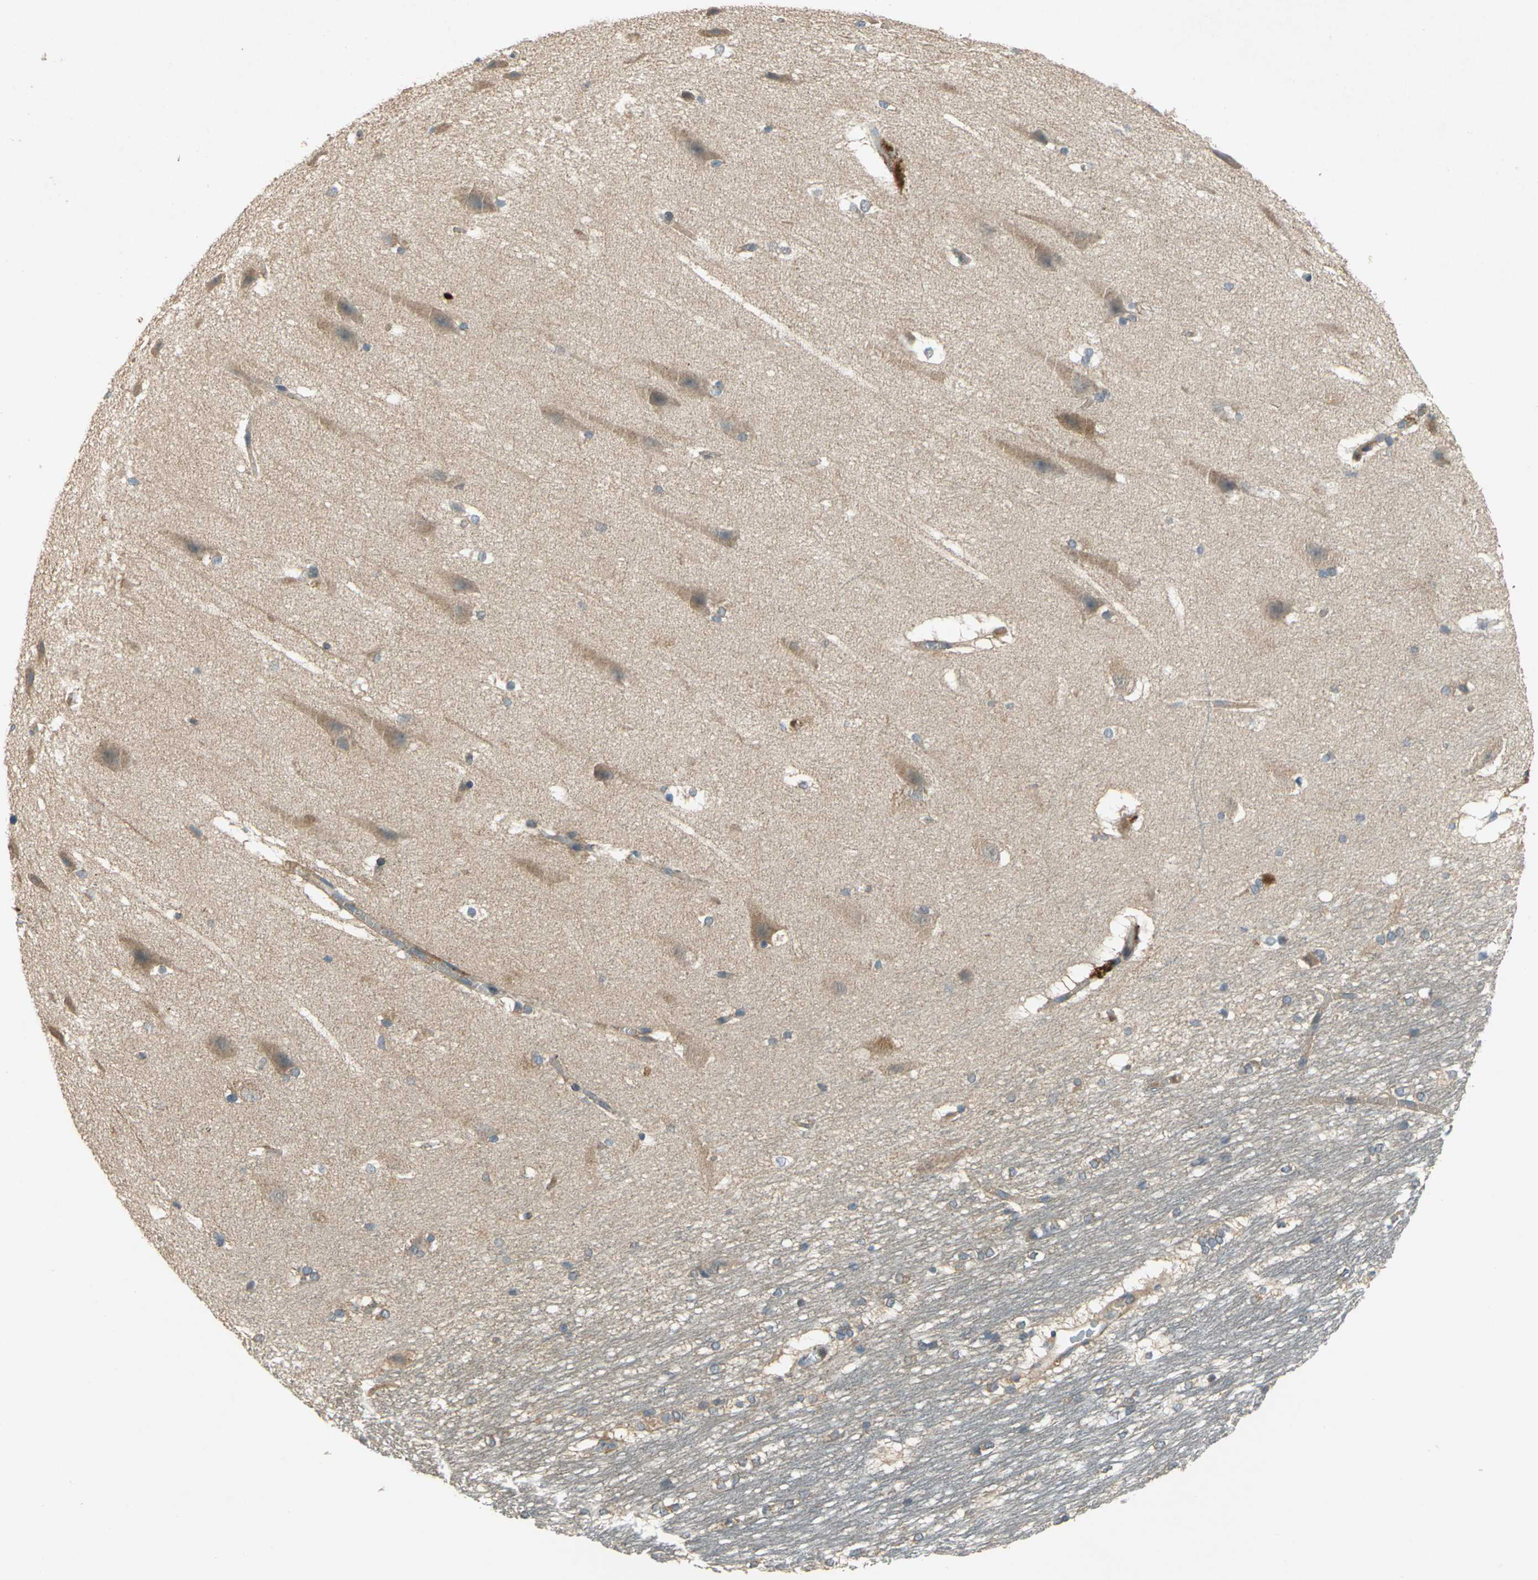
{"staining": {"intensity": "negative", "quantity": "none", "location": "none"}, "tissue": "hippocampus", "cell_type": "Glial cells", "image_type": "normal", "snomed": [{"axis": "morphology", "description": "Normal tissue, NOS"}, {"axis": "topography", "description": "Hippocampus"}], "caption": "Hippocampus was stained to show a protein in brown. There is no significant staining in glial cells.", "gene": "EMCN", "patient": {"sex": "female", "age": 19}}